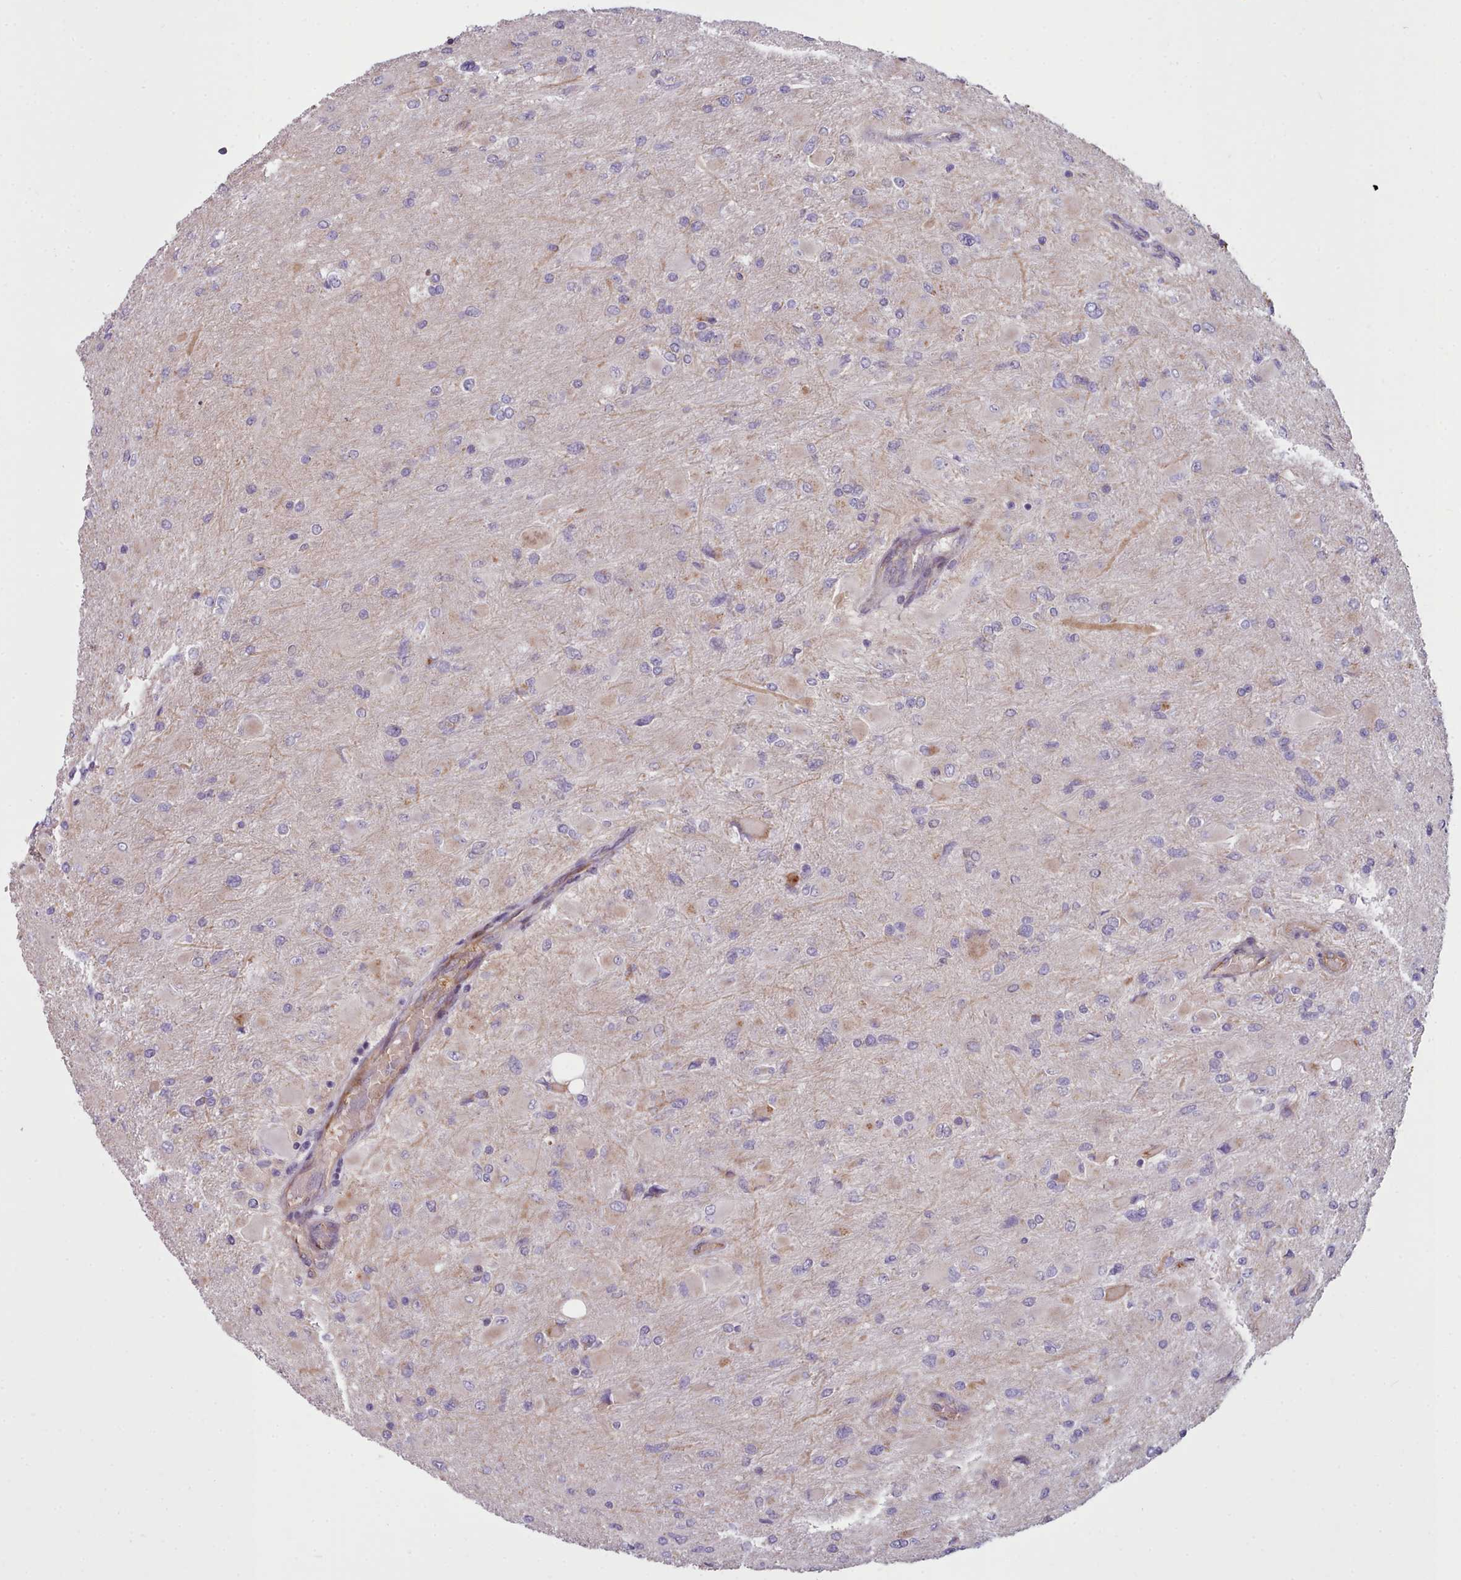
{"staining": {"intensity": "negative", "quantity": "none", "location": "none"}, "tissue": "glioma", "cell_type": "Tumor cells", "image_type": "cancer", "snomed": [{"axis": "morphology", "description": "Glioma, malignant, High grade"}, {"axis": "topography", "description": "Cerebral cortex"}], "caption": "The photomicrograph reveals no staining of tumor cells in glioma.", "gene": "SLC52A3", "patient": {"sex": "female", "age": 36}}